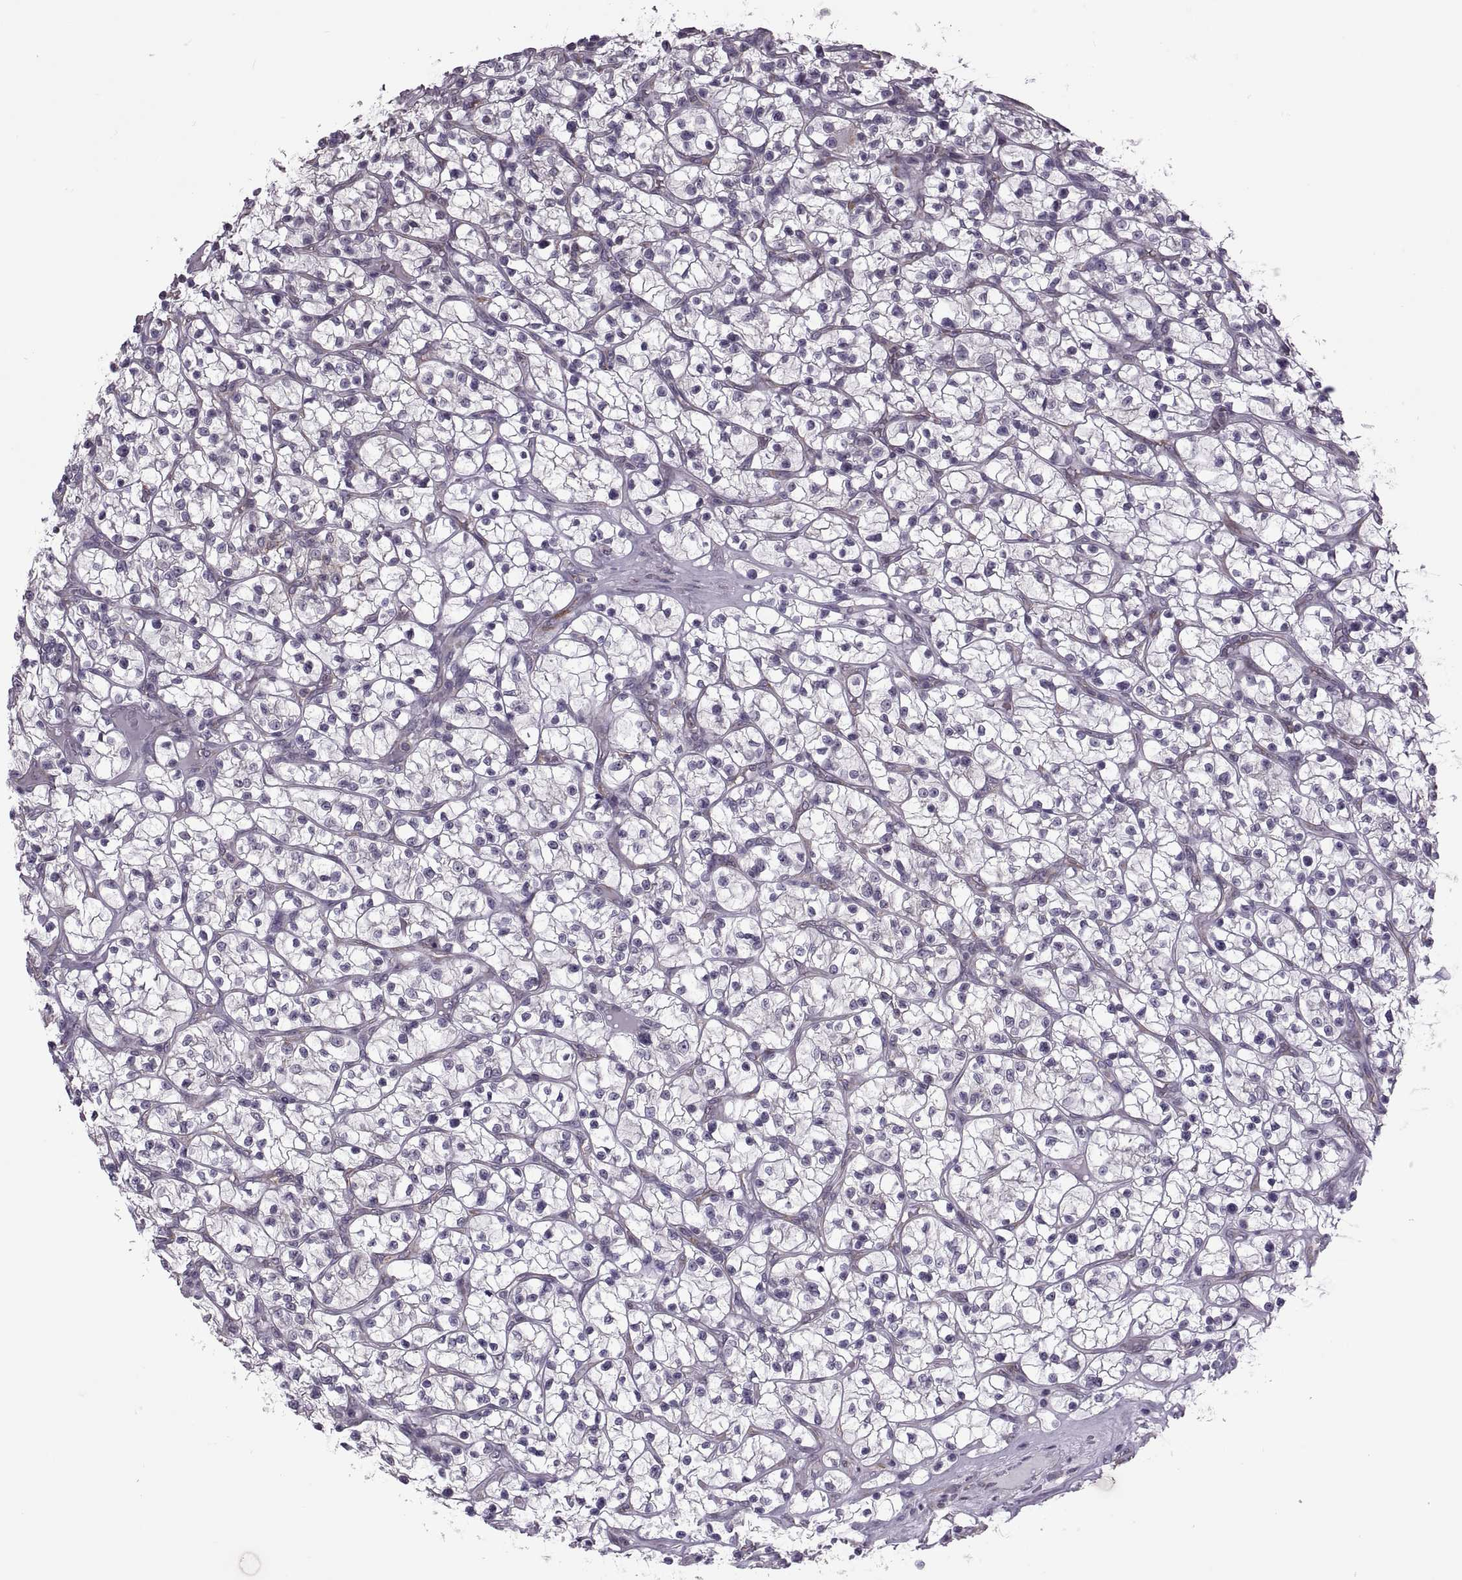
{"staining": {"intensity": "negative", "quantity": "none", "location": "none"}, "tissue": "renal cancer", "cell_type": "Tumor cells", "image_type": "cancer", "snomed": [{"axis": "morphology", "description": "Adenocarcinoma, NOS"}, {"axis": "topography", "description": "Kidney"}], "caption": "Immunohistochemistry photomicrograph of neoplastic tissue: renal cancer stained with DAB exhibits no significant protein positivity in tumor cells. The staining was performed using DAB to visualize the protein expression in brown, while the nuclei were stained in blue with hematoxylin (Magnification: 20x).", "gene": "PABPC1", "patient": {"sex": "female", "age": 64}}